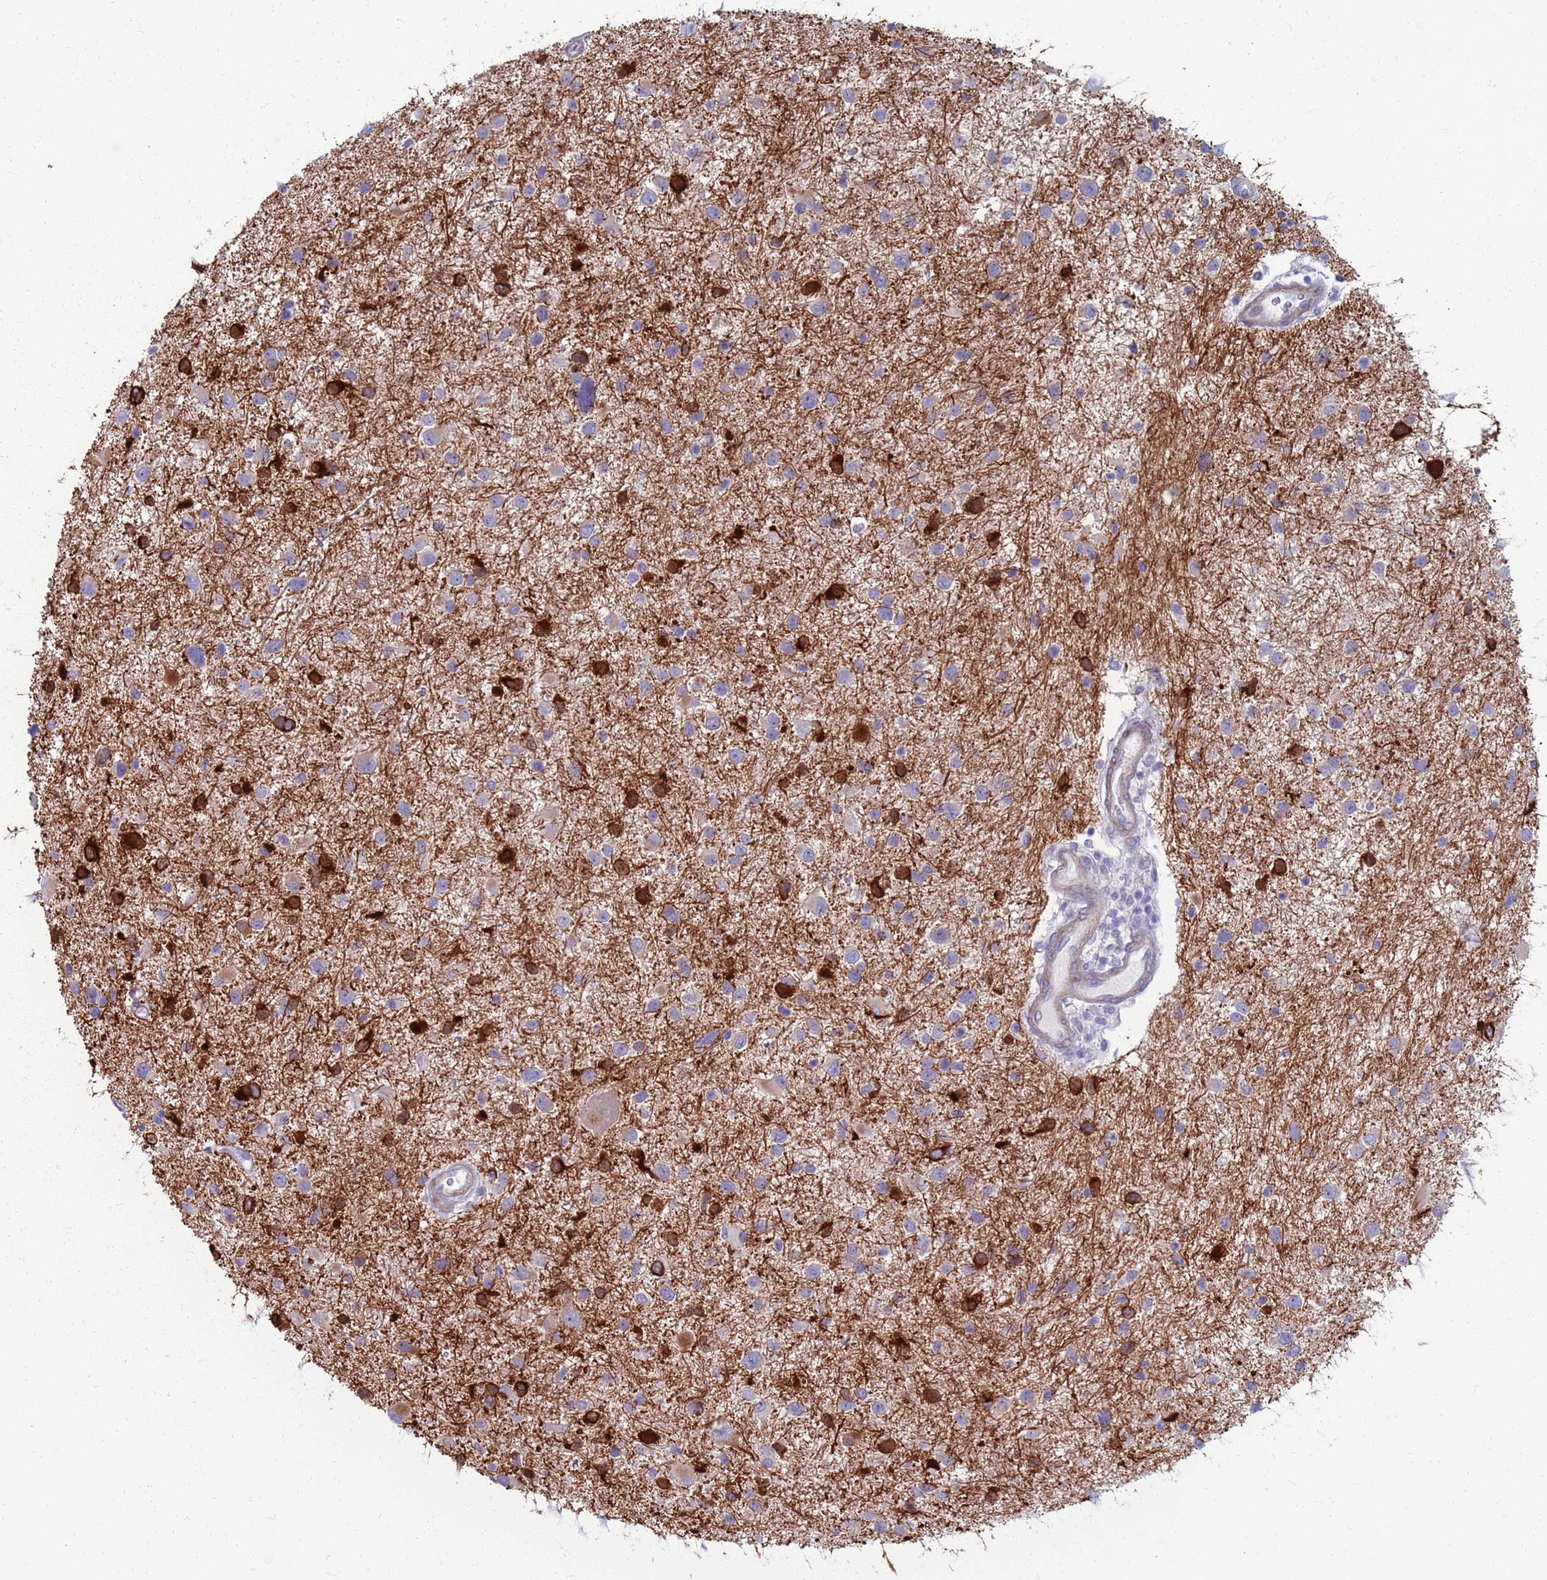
{"staining": {"intensity": "strong", "quantity": "<25%", "location": "cytoplasmic/membranous"}, "tissue": "glioma", "cell_type": "Tumor cells", "image_type": "cancer", "snomed": [{"axis": "morphology", "description": "Glioma, malignant, Low grade"}, {"axis": "topography", "description": "Brain"}], "caption": "A high-resolution histopathology image shows immunohistochemistry (IHC) staining of low-grade glioma (malignant), which reveals strong cytoplasmic/membranous positivity in approximately <25% of tumor cells.", "gene": "CLCA2", "patient": {"sex": "female", "age": 32}}